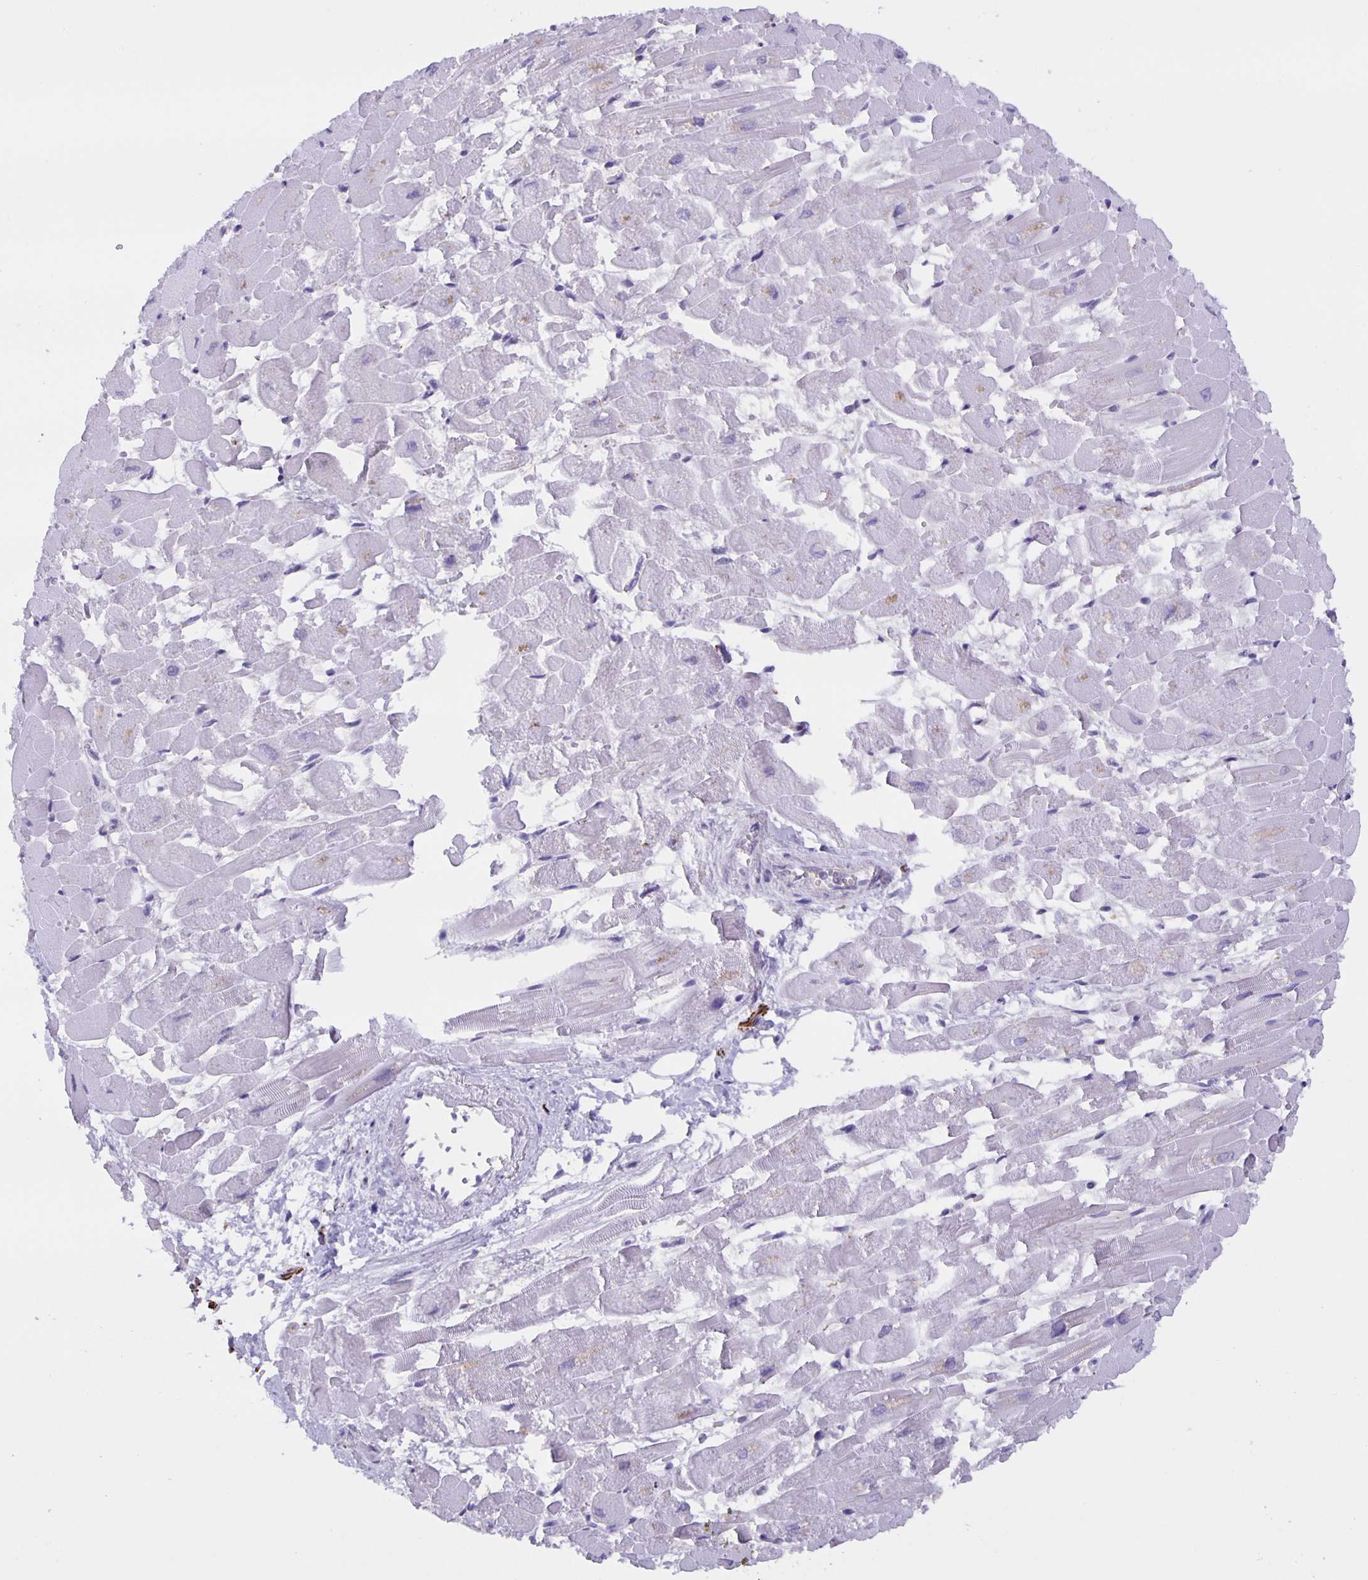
{"staining": {"intensity": "negative", "quantity": "none", "location": "none"}, "tissue": "heart muscle", "cell_type": "Cardiomyocytes", "image_type": "normal", "snomed": [{"axis": "morphology", "description": "Normal tissue, NOS"}, {"axis": "topography", "description": "Heart"}], "caption": "An immunohistochemistry micrograph of unremarkable heart muscle is shown. There is no staining in cardiomyocytes of heart muscle. The staining was performed using DAB to visualize the protein expression in brown, while the nuclei were stained in blue with hematoxylin (Magnification: 20x).", "gene": "MARCHF6", "patient": {"sex": "female", "age": 52}}